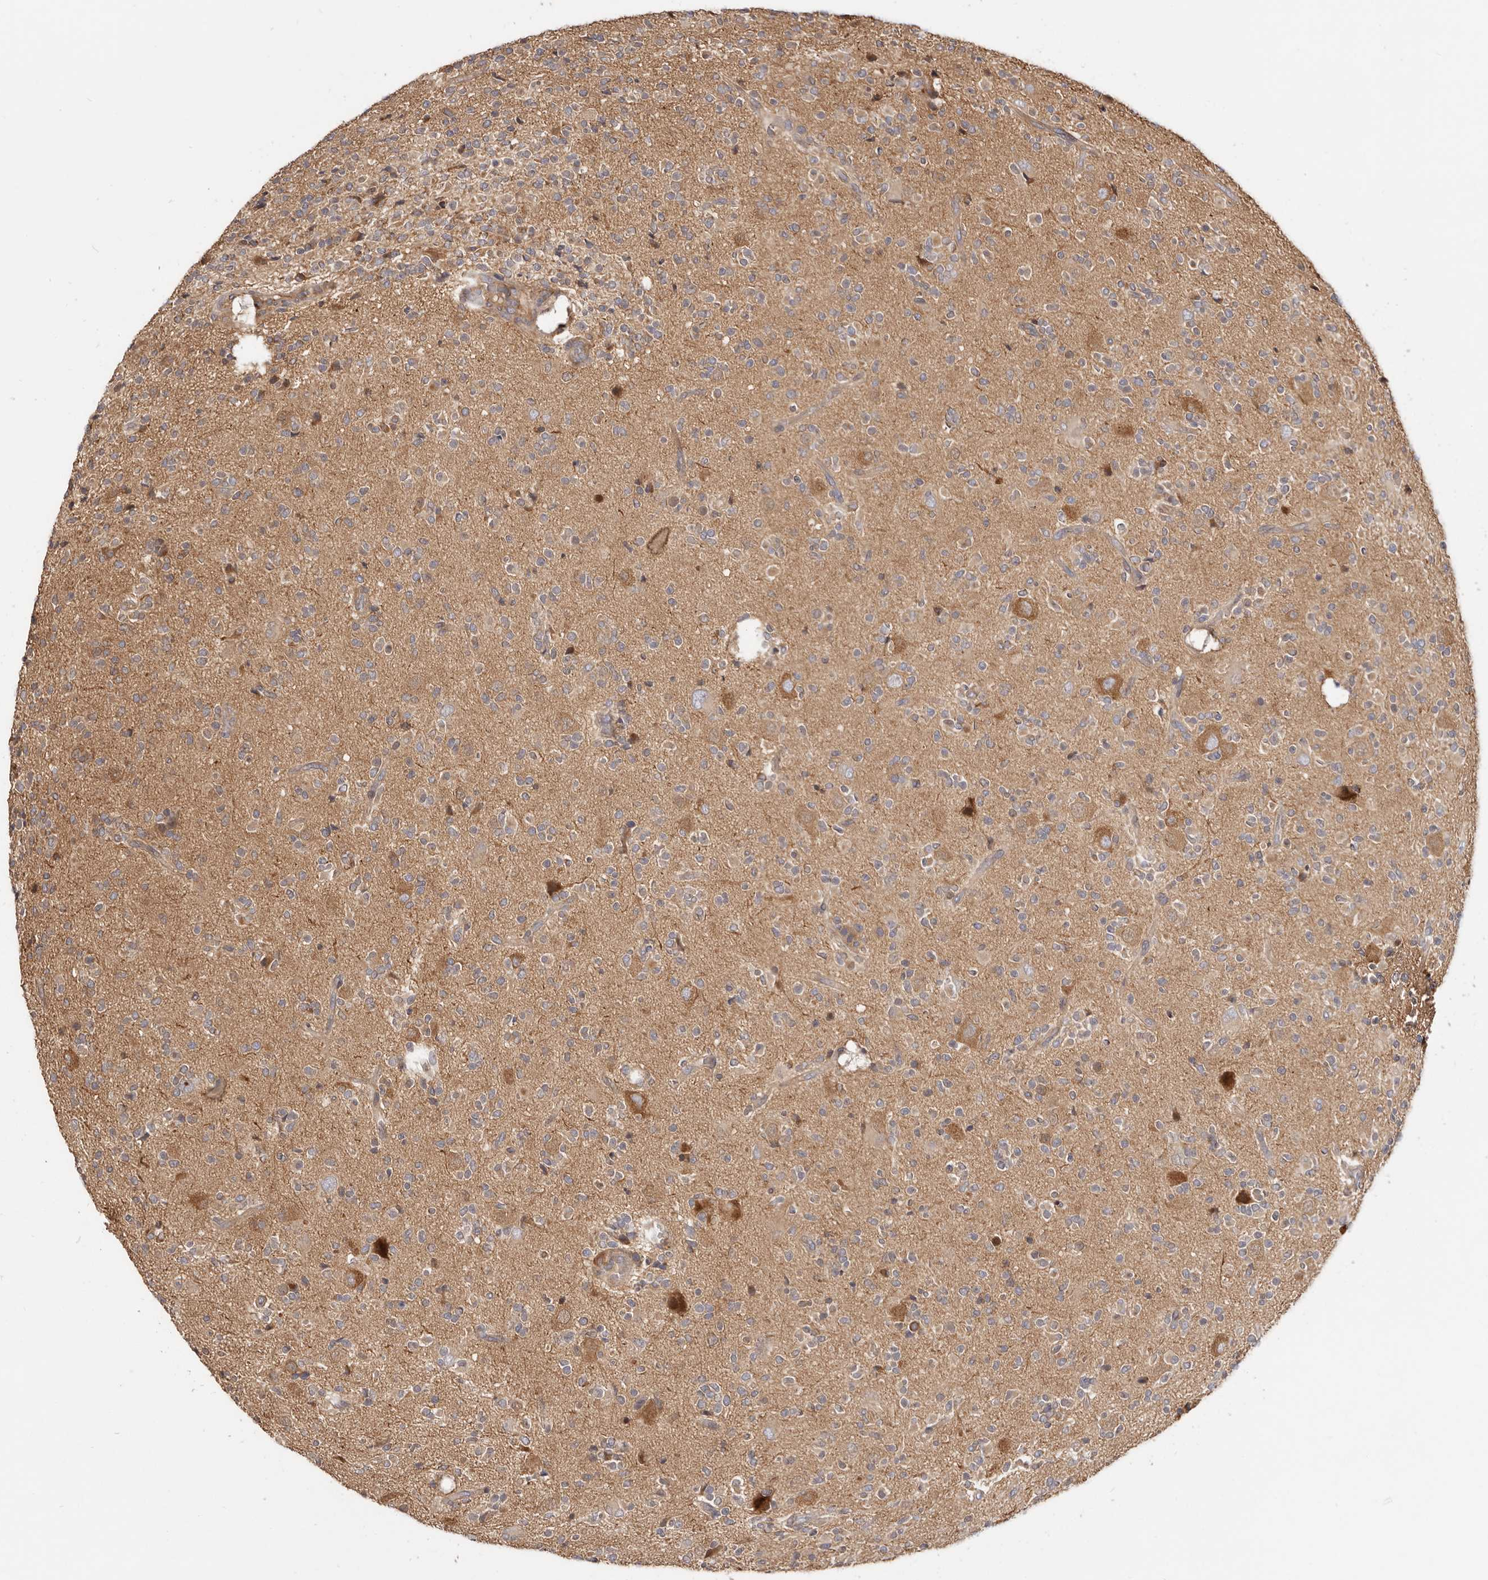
{"staining": {"intensity": "moderate", "quantity": "25%-75%", "location": "cytoplasmic/membranous"}, "tissue": "glioma", "cell_type": "Tumor cells", "image_type": "cancer", "snomed": [{"axis": "morphology", "description": "Glioma, malignant, High grade"}, {"axis": "topography", "description": "Brain"}], "caption": "High-magnification brightfield microscopy of glioma stained with DAB (3,3'-diaminobenzidine) (brown) and counterstained with hematoxylin (blue). tumor cells exhibit moderate cytoplasmic/membranous positivity is seen in approximately25%-75% of cells.", "gene": "ADAMTS20", "patient": {"sex": "male", "age": 34}}